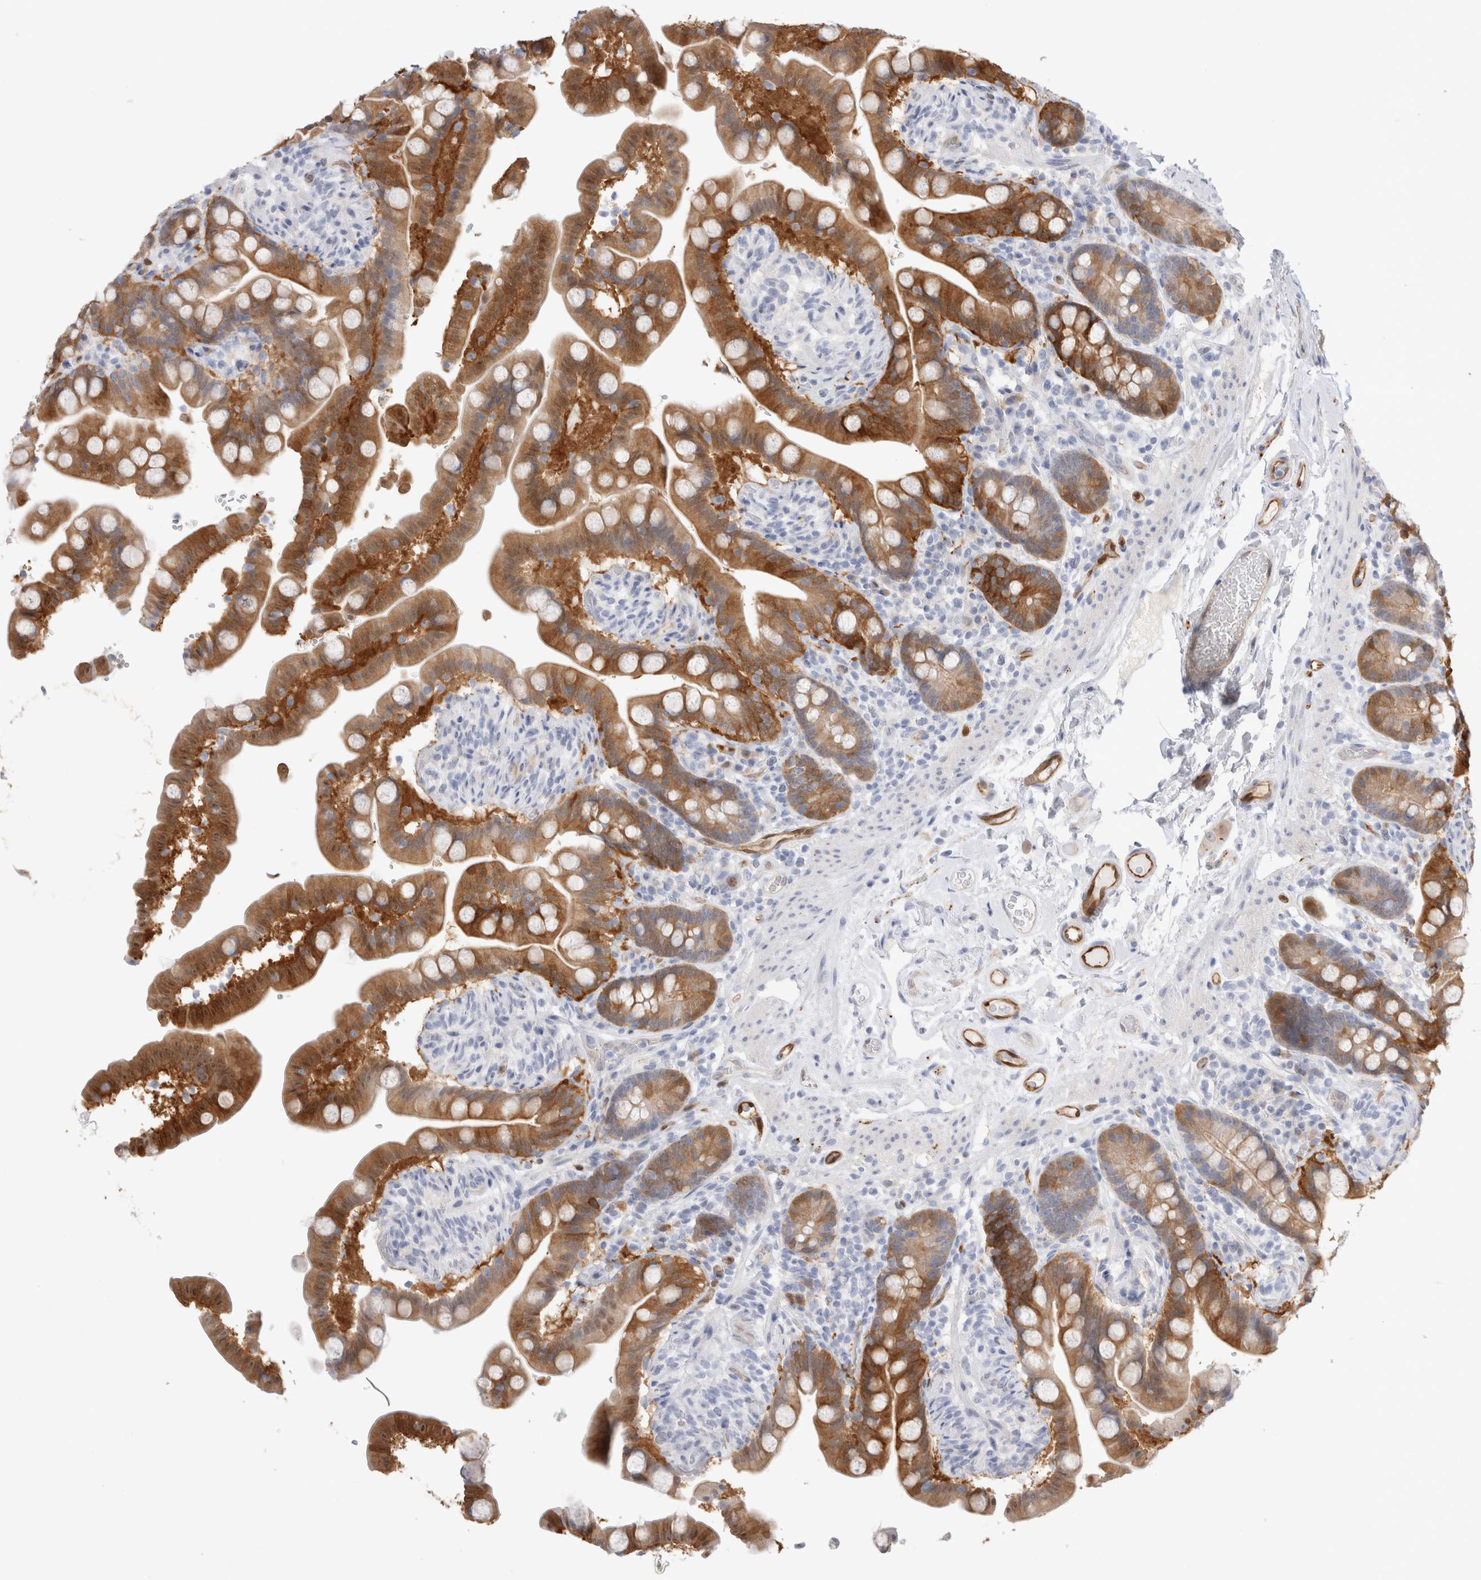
{"staining": {"intensity": "strong", "quantity": ">75%", "location": "cytoplasmic/membranous"}, "tissue": "colon", "cell_type": "Endothelial cells", "image_type": "normal", "snomed": [{"axis": "morphology", "description": "Normal tissue, NOS"}, {"axis": "topography", "description": "Smooth muscle"}, {"axis": "topography", "description": "Colon"}], "caption": "High-power microscopy captured an IHC micrograph of benign colon, revealing strong cytoplasmic/membranous positivity in about >75% of endothelial cells. (Brightfield microscopy of DAB IHC at high magnification).", "gene": "NAPEPLD", "patient": {"sex": "male", "age": 73}}